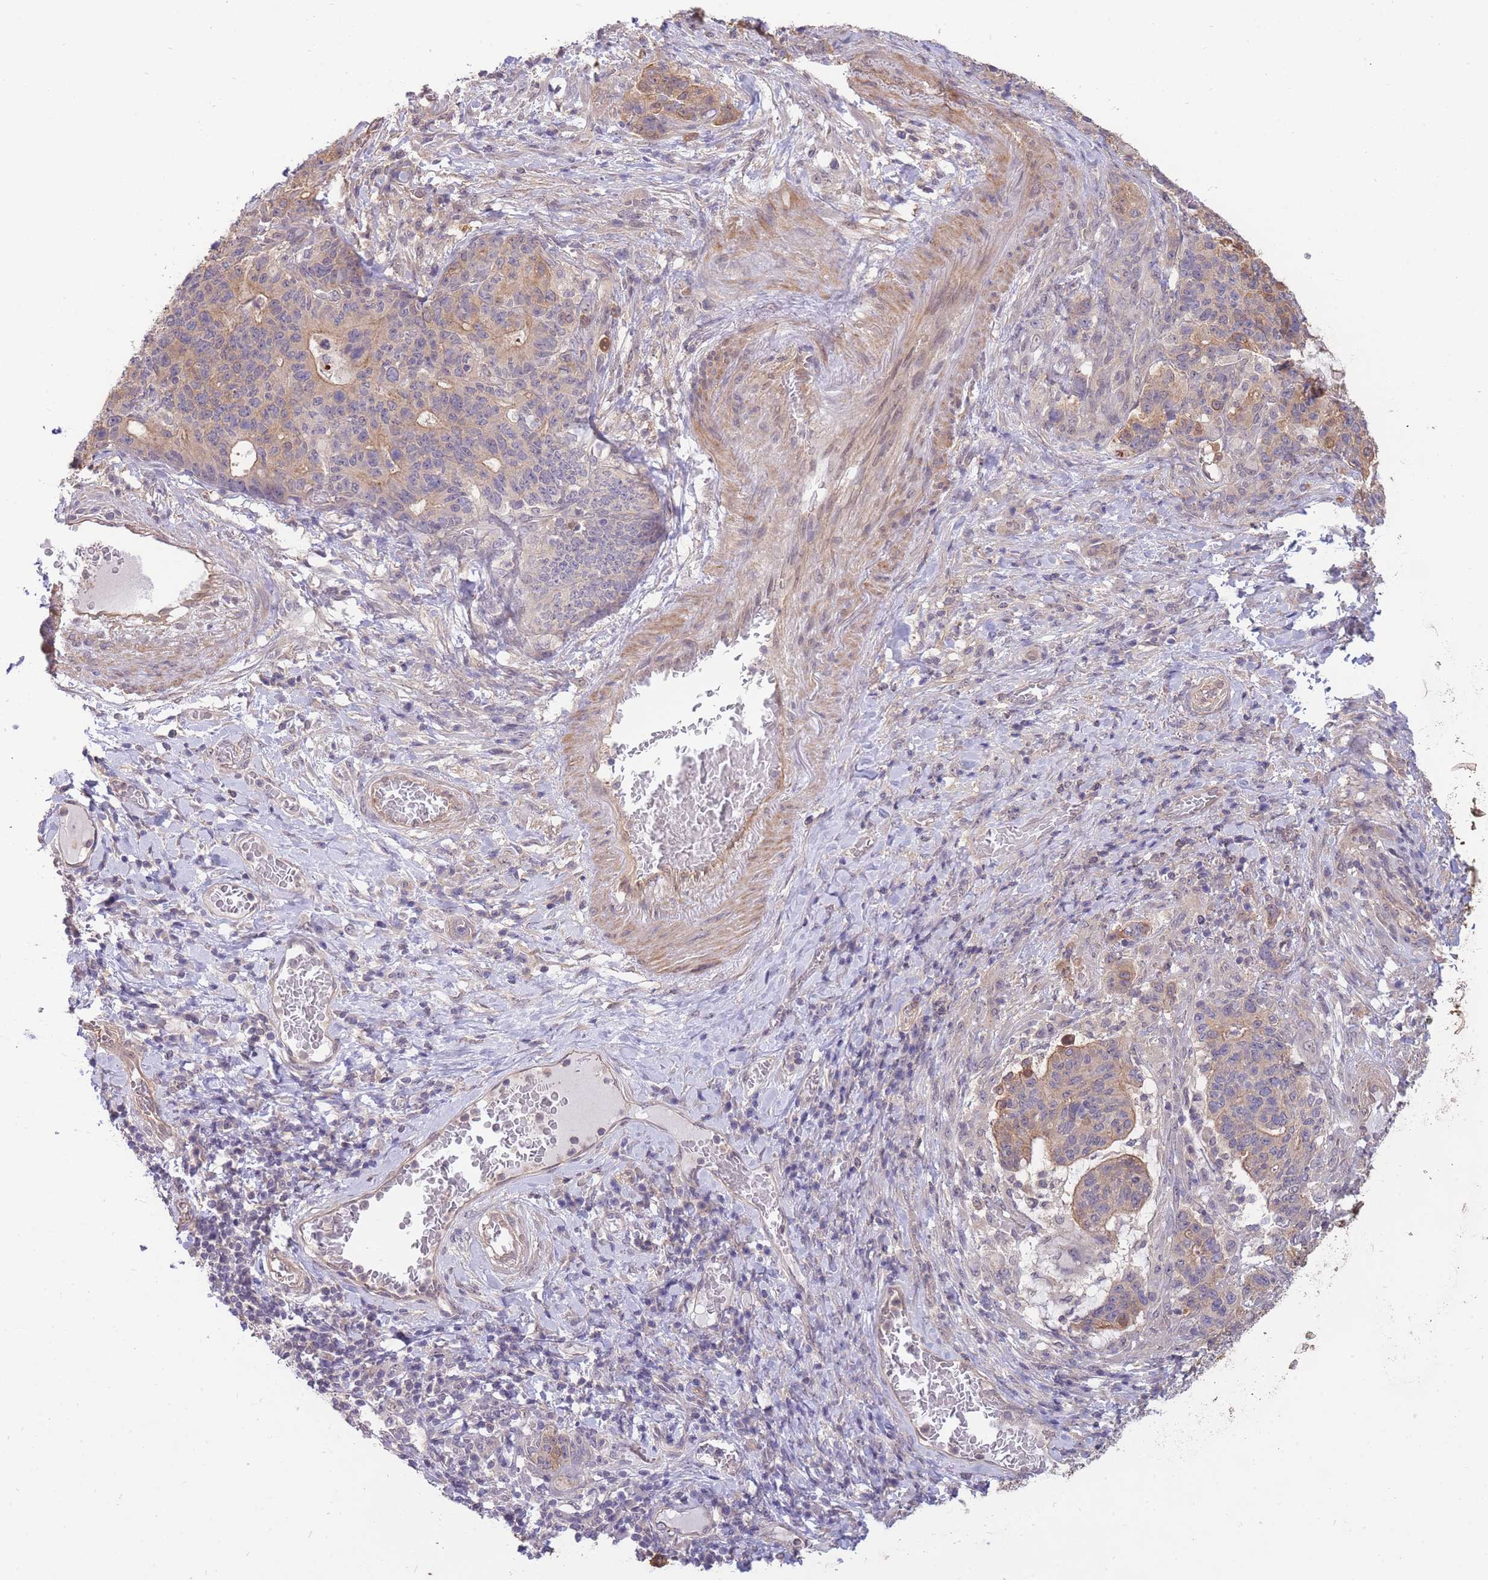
{"staining": {"intensity": "moderate", "quantity": "<25%", "location": "cytoplasmic/membranous"}, "tissue": "stomach cancer", "cell_type": "Tumor cells", "image_type": "cancer", "snomed": [{"axis": "morphology", "description": "Normal tissue, NOS"}, {"axis": "morphology", "description": "Adenocarcinoma, NOS"}, {"axis": "topography", "description": "Stomach"}], "caption": "Protein analysis of stomach cancer tissue displays moderate cytoplasmic/membranous positivity in about <25% of tumor cells.", "gene": "SMC6", "patient": {"sex": "female", "age": 64}}